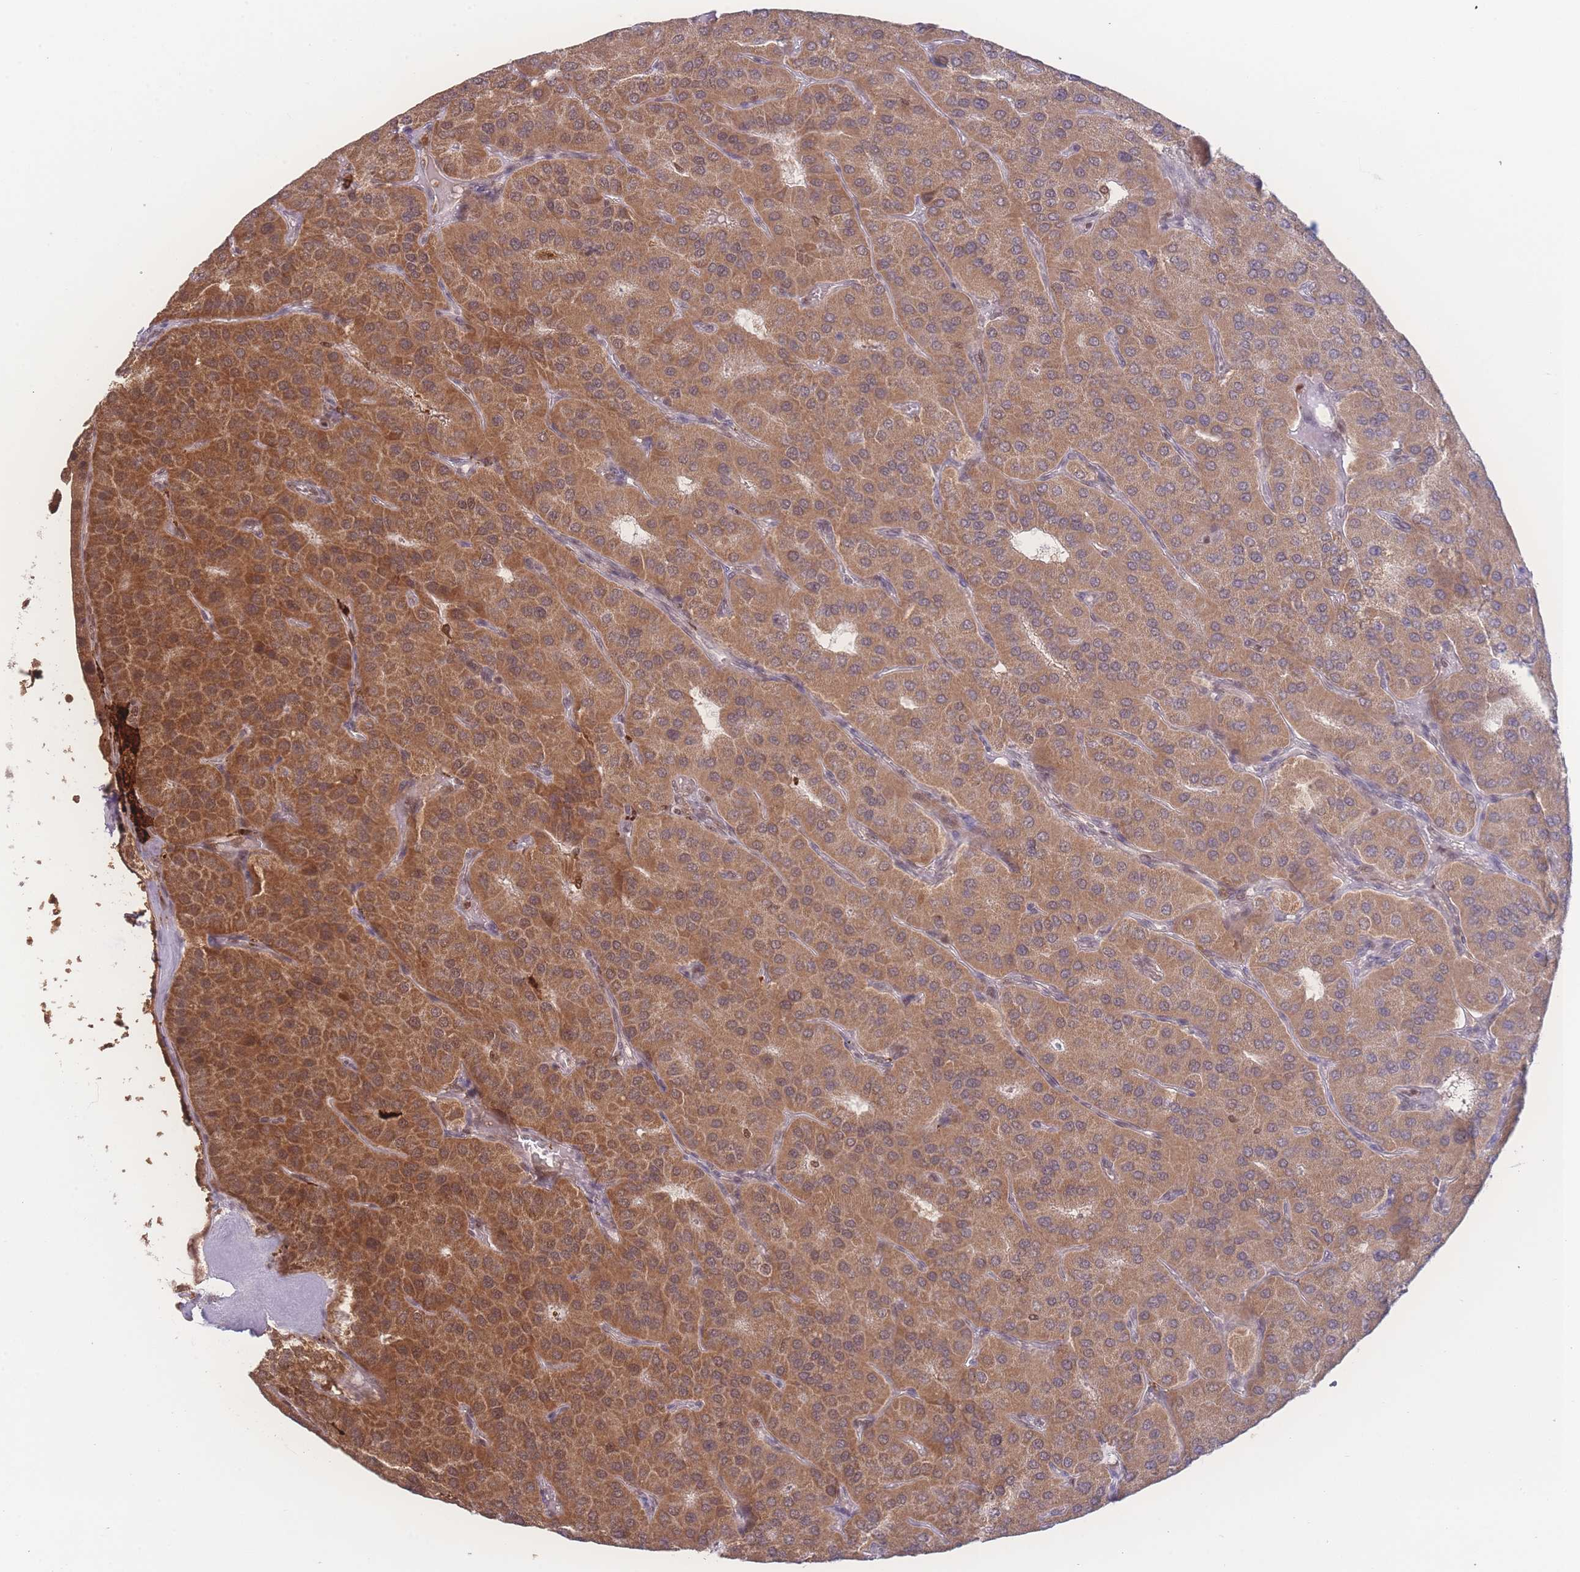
{"staining": {"intensity": "moderate", "quantity": ">75%", "location": "cytoplasmic/membranous"}, "tissue": "parathyroid gland", "cell_type": "Glandular cells", "image_type": "normal", "snomed": [{"axis": "morphology", "description": "Normal tissue, NOS"}, {"axis": "morphology", "description": "Adenoma, NOS"}, {"axis": "topography", "description": "Parathyroid gland"}], "caption": "Unremarkable parathyroid gland shows moderate cytoplasmic/membranous expression in about >75% of glandular cells, visualized by immunohistochemistry.", "gene": "RAVER1", "patient": {"sex": "female", "age": 86}}